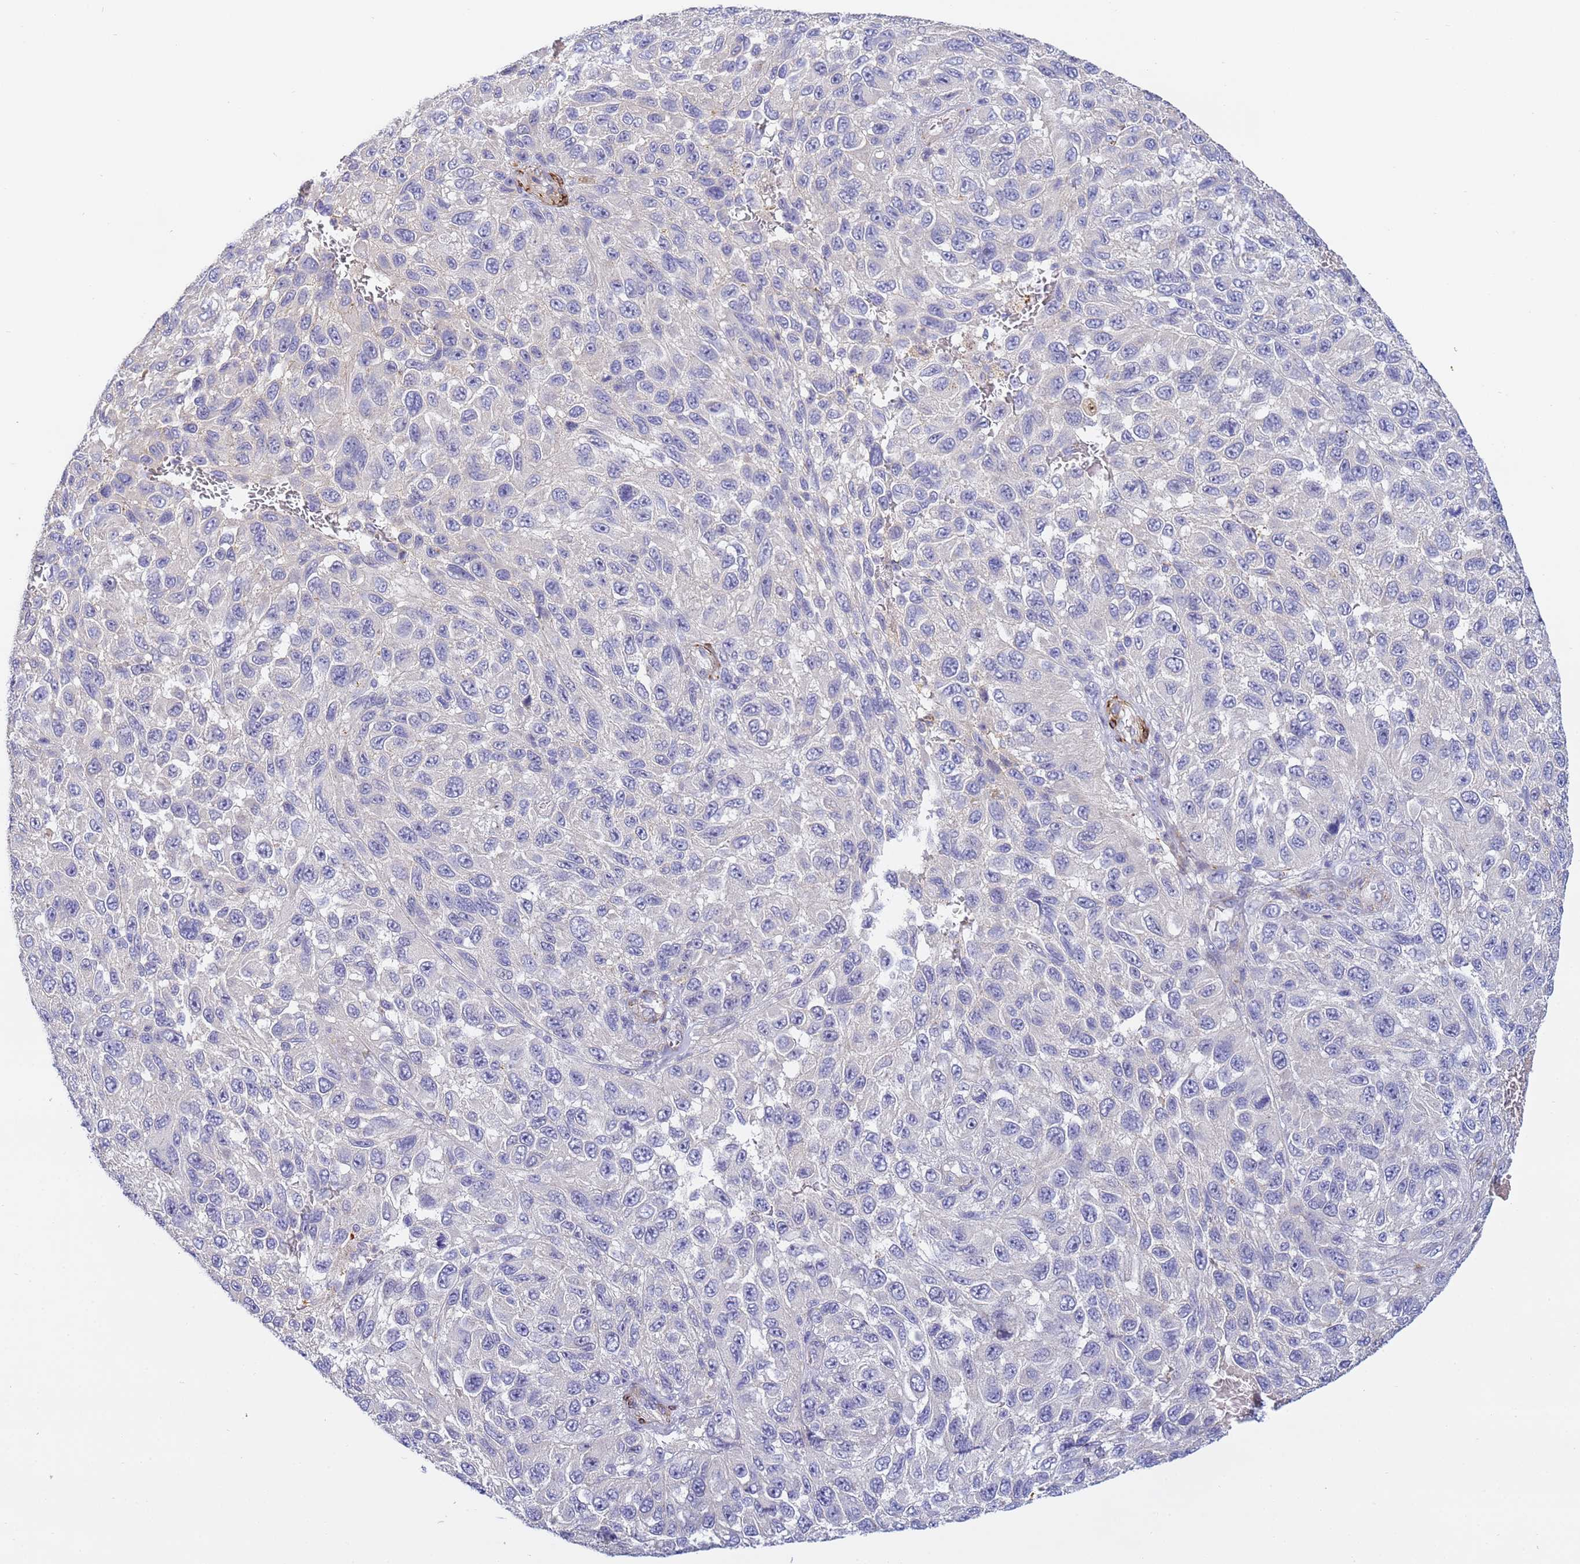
{"staining": {"intensity": "negative", "quantity": "none", "location": "none"}, "tissue": "melanoma", "cell_type": "Tumor cells", "image_type": "cancer", "snomed": [{"axis": "morphology", "description": "Normal tissue, NOS"}, {"axis": "morphology", "description": "Malignant melanoma, NOS"}, {"axis": "topography", "description": "Skin"}], "caption": "This is a micrograph of IHC staining of melanoma, which shows no staining in tumor cells.", "gene": "CFH", "patient": {"sex": "female", "age": 96}}